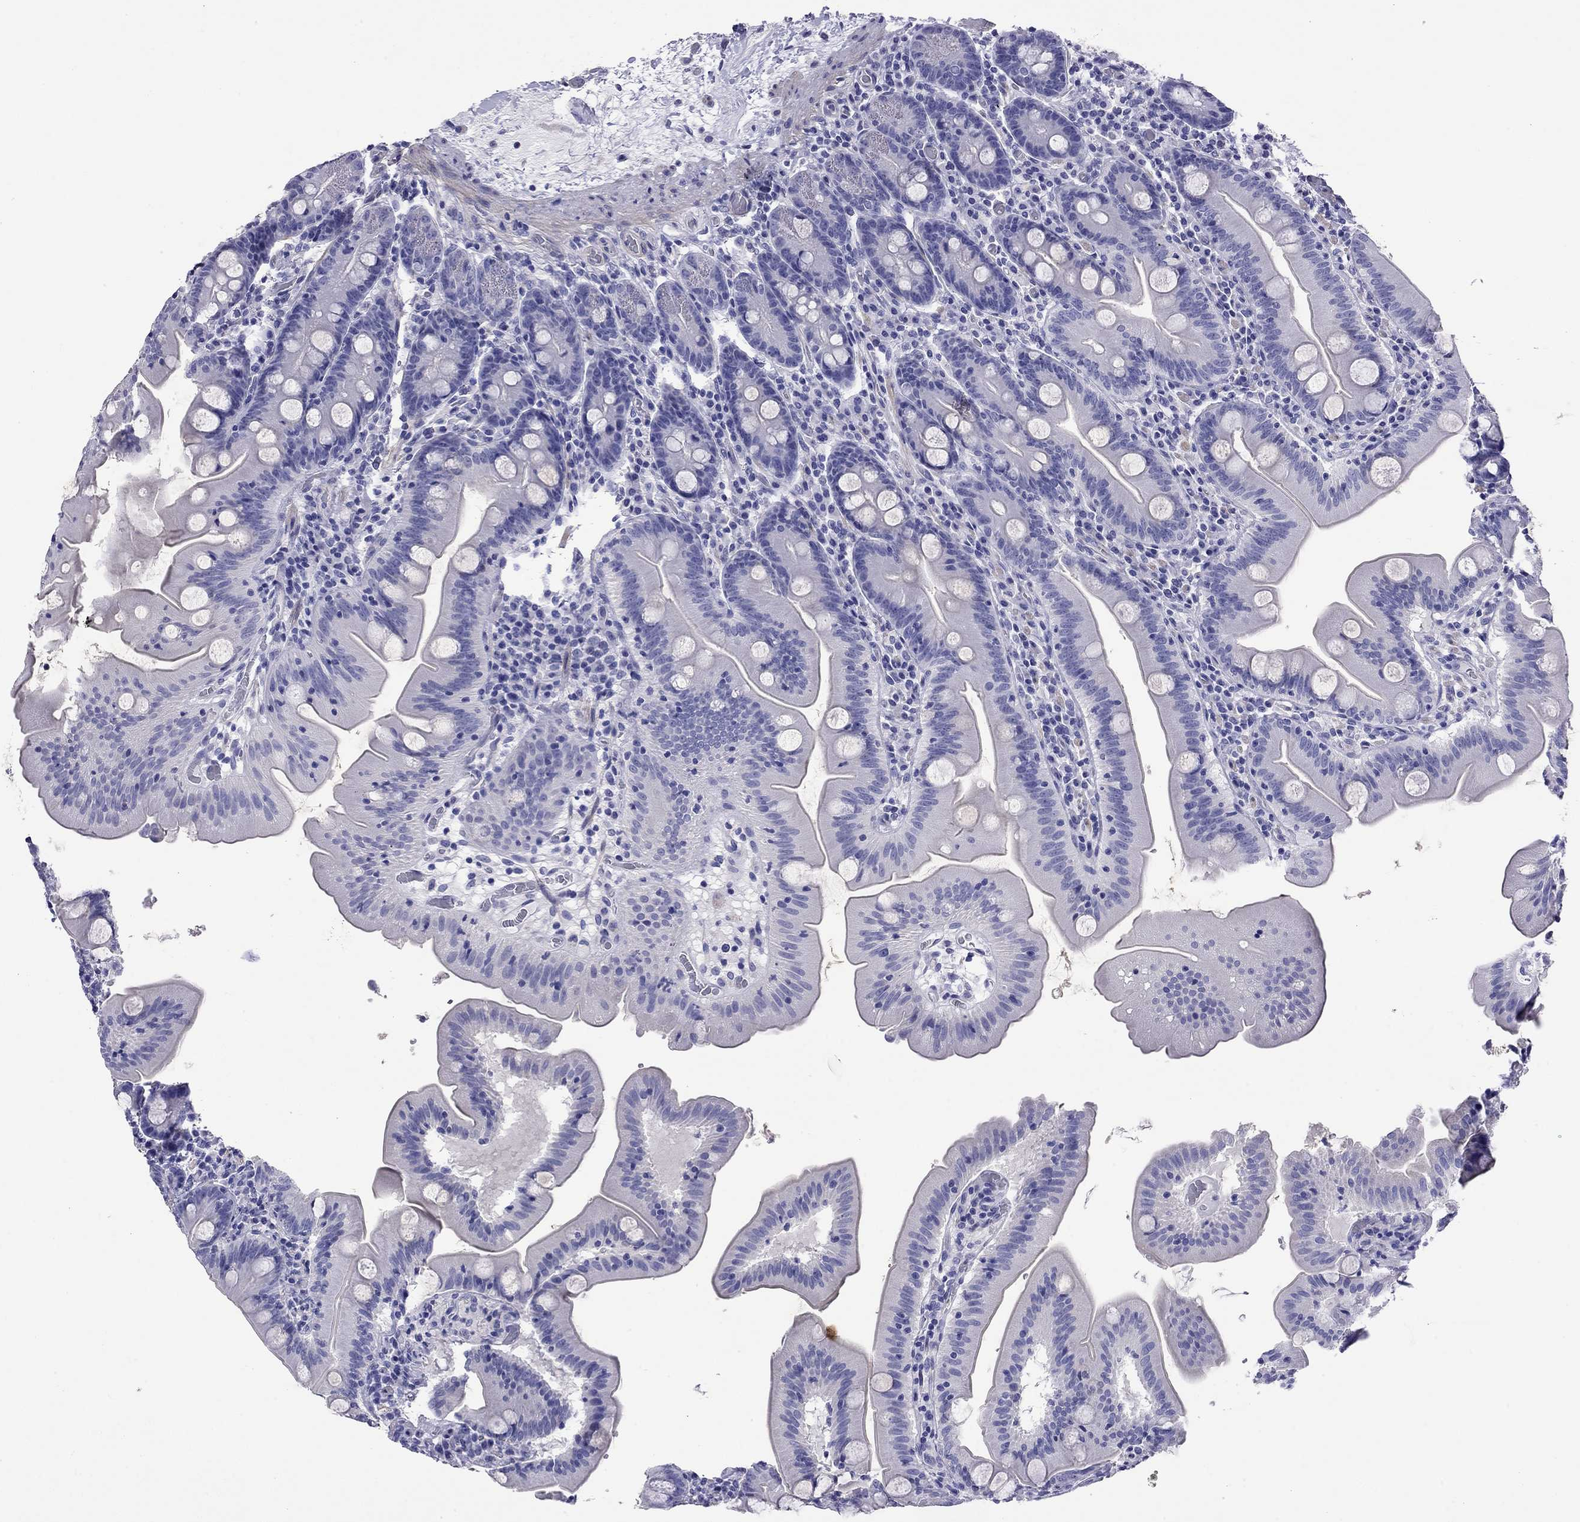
{"staining": {"intensity": "negative", "quantity": "none", "location": "none"}, "tissue": "small intestine", "cell_type": "Glandular cells", "image_type": "normal", "snomed": [{"axis": "morphology", "description": "Normal tissue, NOS"}, {"axis": "topography", "description": "Small intestine"}], "caption": "The image reveals no significant expression in glandular cells of small intestine.", "gene": "KIAA2012", "patient": {"sex": "male", "age": 37}}